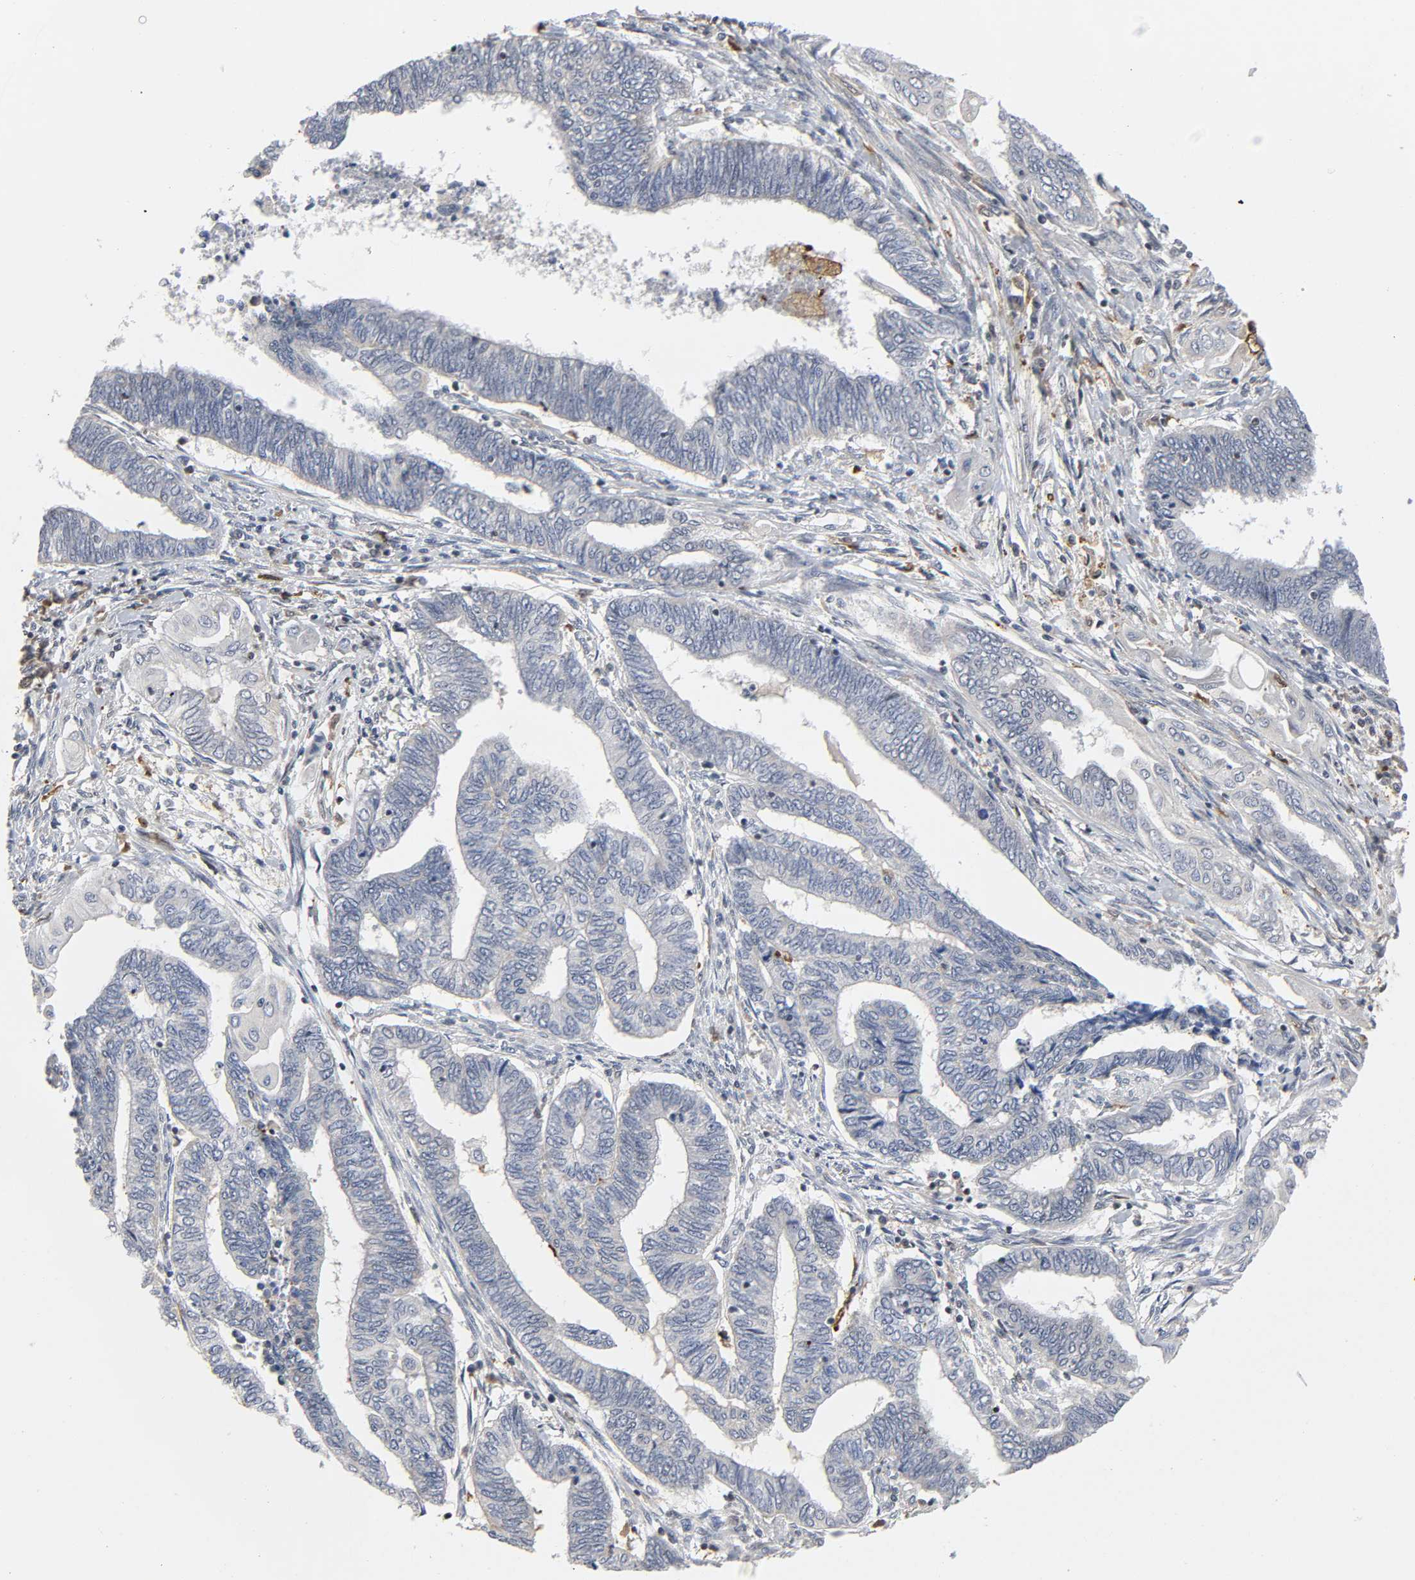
{"staining": {"intensity": "negative", "quantity": "none", "location": "none"}, "tissue": "endometrial cancer", "cell_type": "Tumor cells", "image_type": "cancer", "snomed": [{"axis": "morphology", "description": "Adenocarcinoma, NOS"}, {"axis": "topography", "description": "Uterus"}, {"axis": "topography", "description": "Endometrium"}], "caption": "There is no significant staining in tumor cells of endometrial cancer.", "gene": "KAT2B", "patient": {"sex": "female", "age": 70}}